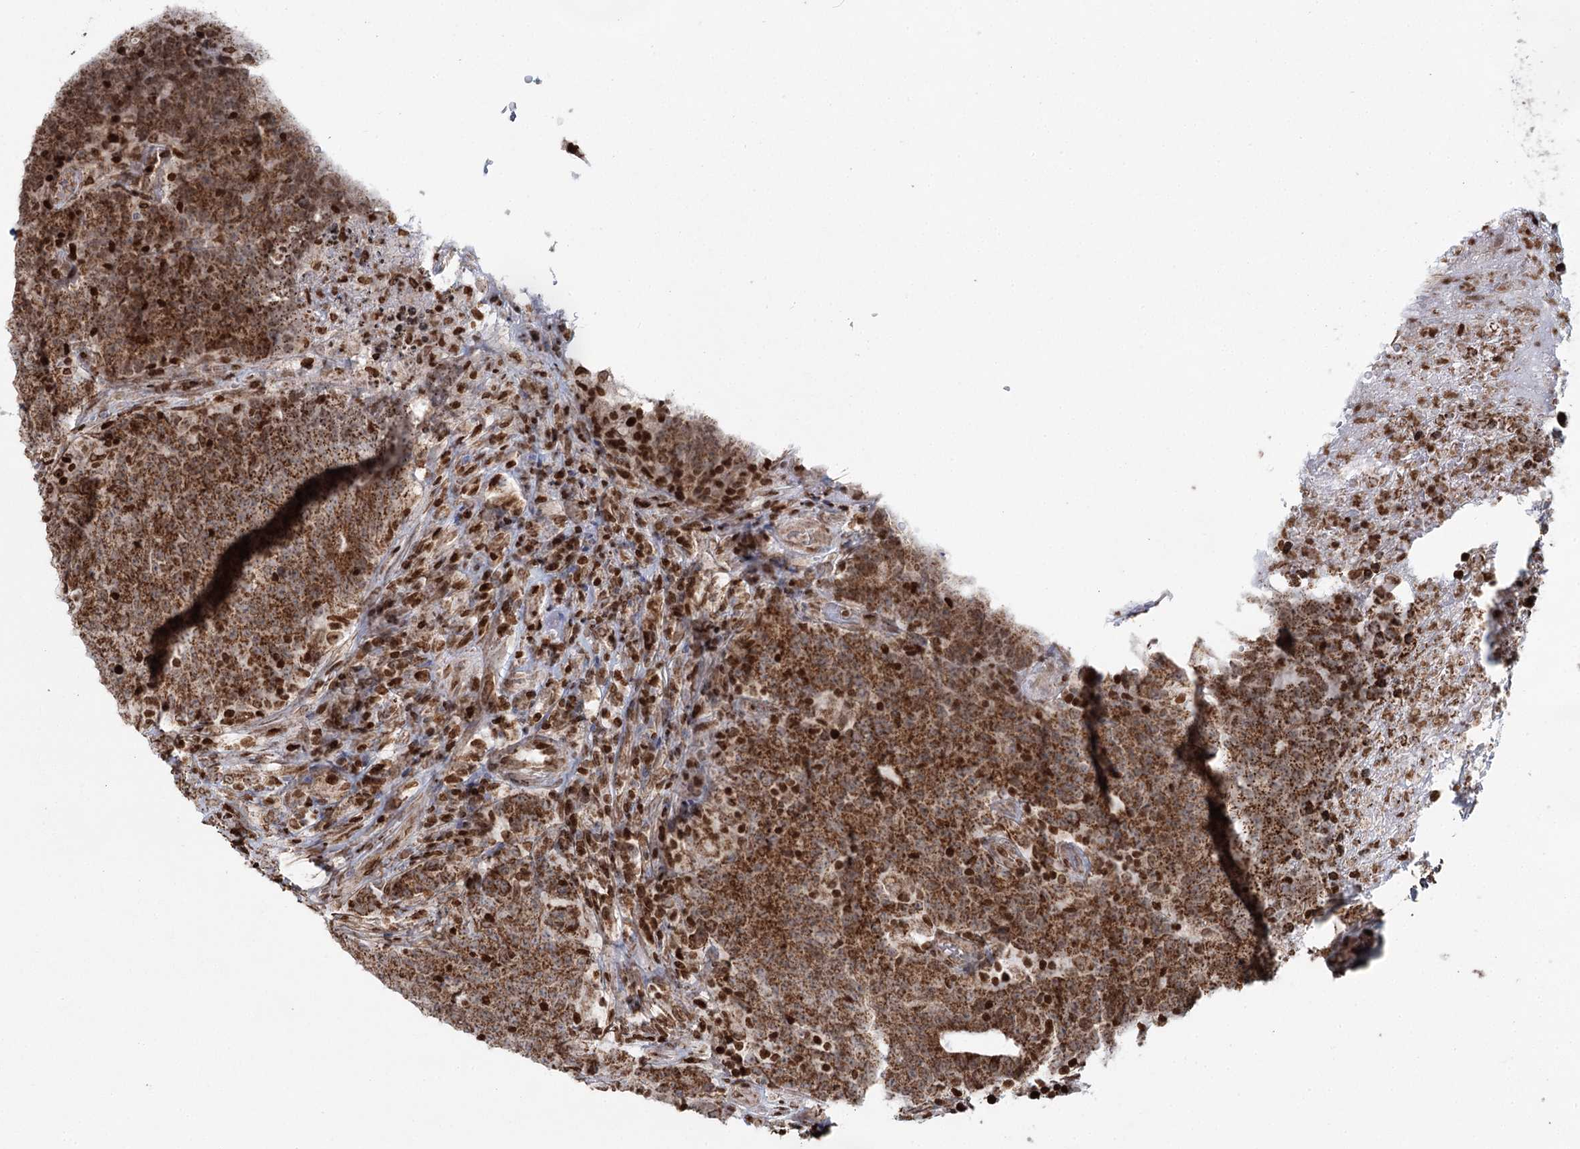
{"staining": {"intensity": "strong", "quantity": ">75%", "location": "cytoplasmic/membranous"}, "tissue": "colorectal cancer", "cell_type": "Tumor cells", "image_type": "cancer", "snomed": [{"axis": "morphology", "description": "Adenocarcinoma, NOS"}, {"axis": "topography", "description": "Colon"}], "caption": "An image of colorectal cancer stained for a protein displays strong cytoplasmic/membranous brown staining in tumor cells.", "gene": "PDHX", "patient": {"sex": "female", "age": 75}}